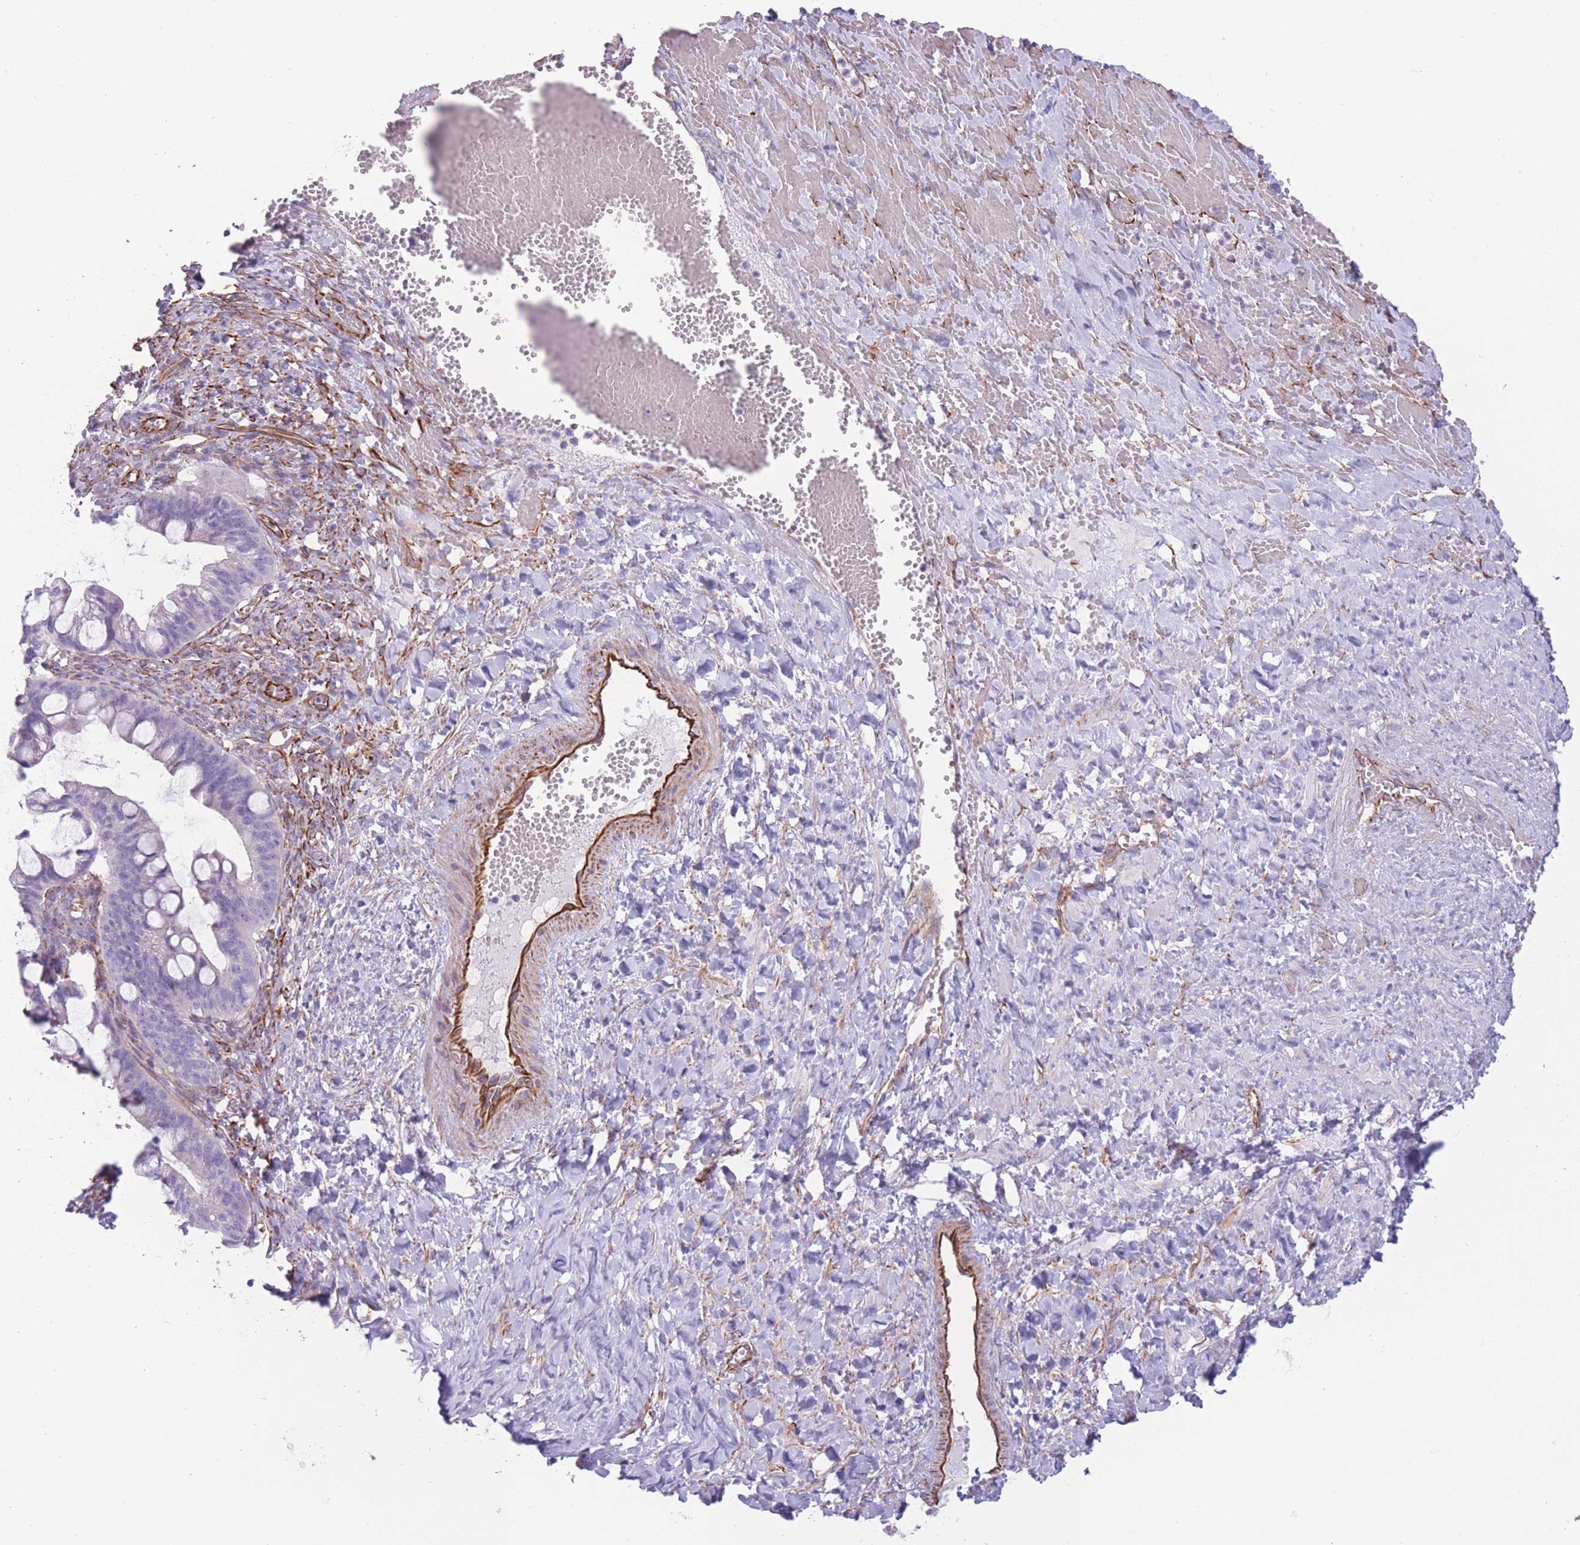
{"staining": {"intensity": "negative", "quantity": "none", "location": "none"}, "tissue": "ovarian cancer", "cell_type": "Tumor cells", "image_type": "cancer", "snomed": [{"axis": "morphology", "description": "Cystadenocarcinoma, mucinous, NOS"}, {"axis": "topography", "description": "Ovary"}], "caption": "Immunohistochemical staining of ovarian mucinous cystadenocarcinoma demonstrates no significant staining in tumor cells.", "gene": "PTCD1", "patient": {"sex": "female", "age": 73}}